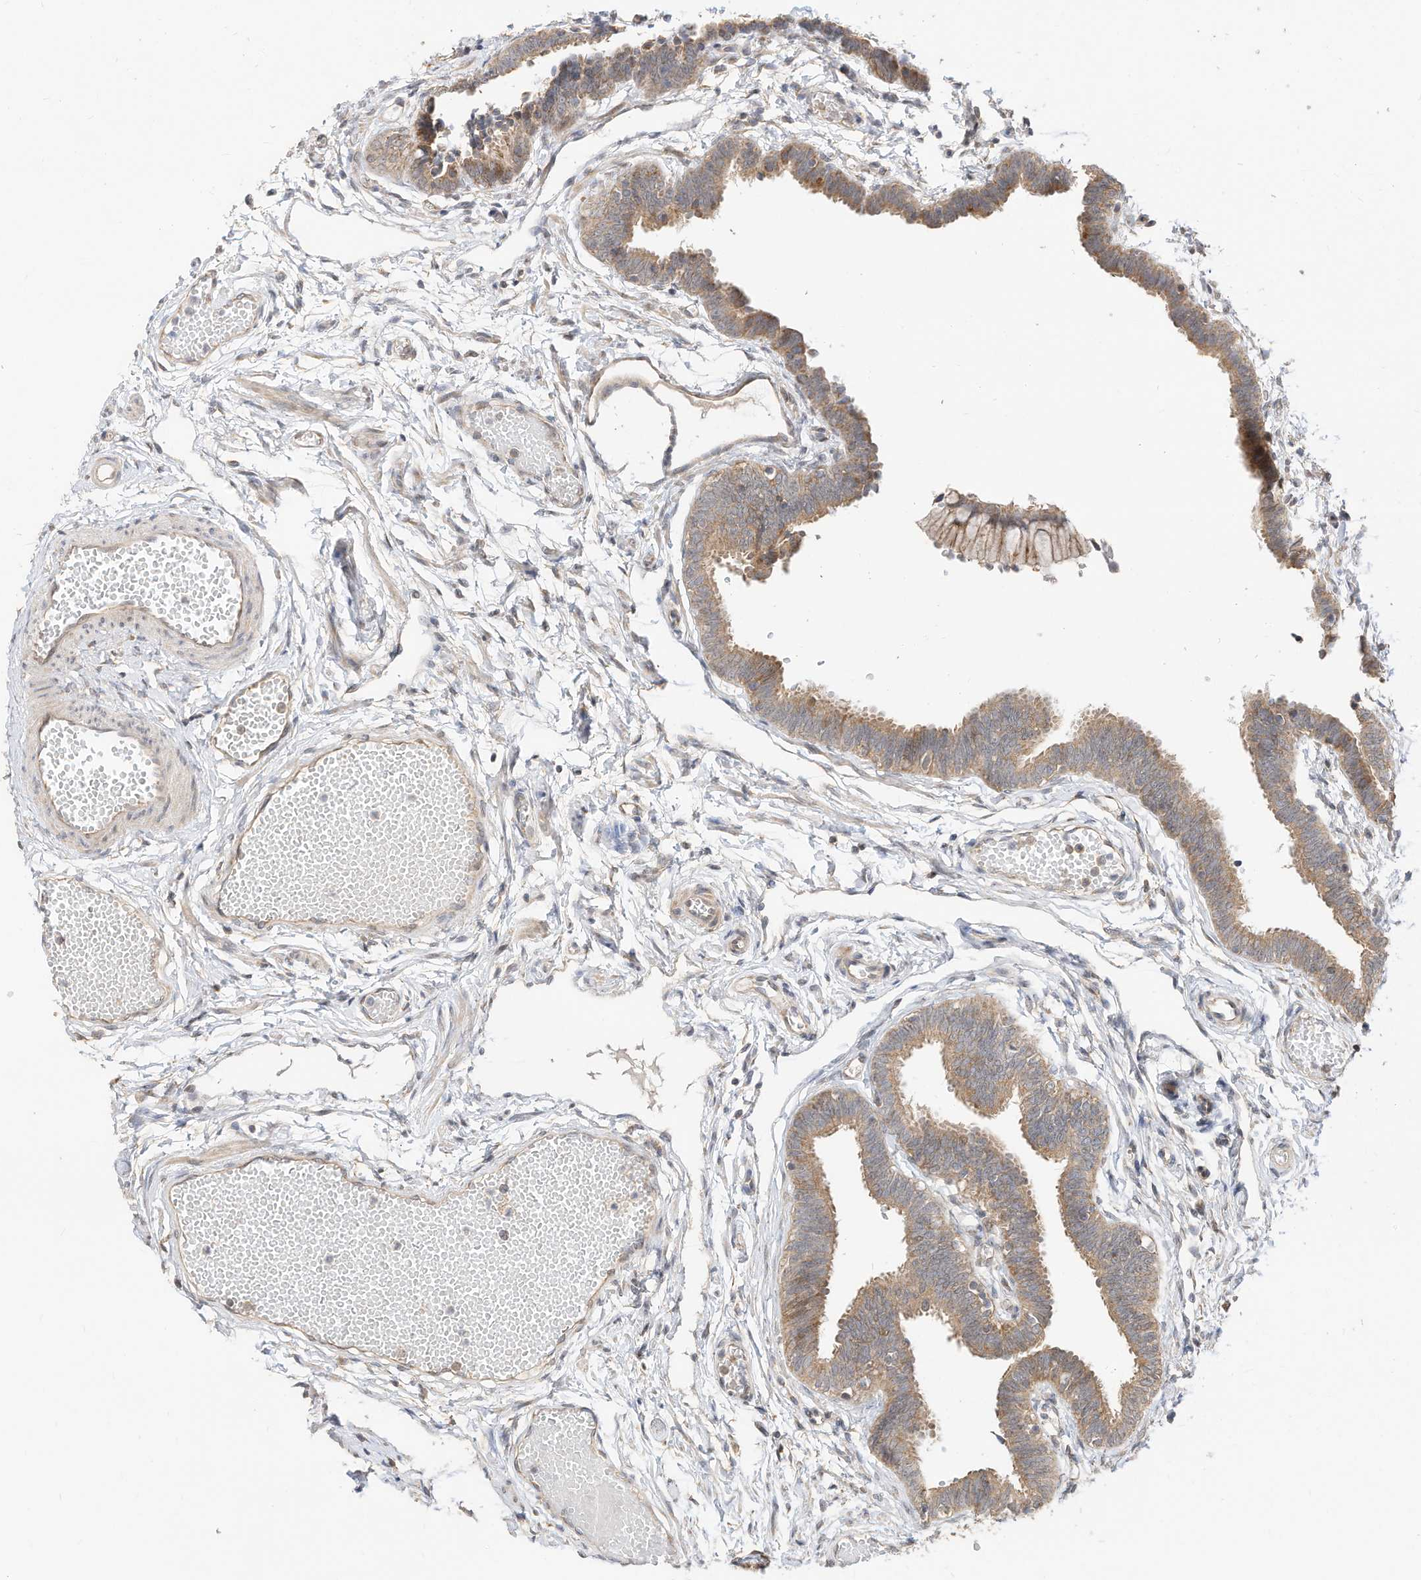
{"staining": {"intensity": "moderate", "quantity": "25%-75%", "location": "cytoplasmic/membranous"}, "tissue": "fallopian tube", "cell_type": "Glandular cells", "image_type": "normal", "snomed": [{"axis": "morphology", "description": "Normal tissue, NOS"}, {"axis": "topography", "description": "Fallopian tube"}, {"axis": "topography", "description": "Ovary"}], "caption": "Immunohistochemical staining of unremarkable human fallopian tube shows moderate cytoplasmic/membranous protein positivity in approximately 25%-75% of glandular cells.", "gene": "CAGE1", "patient": {"sex": "female", "age": 23}}